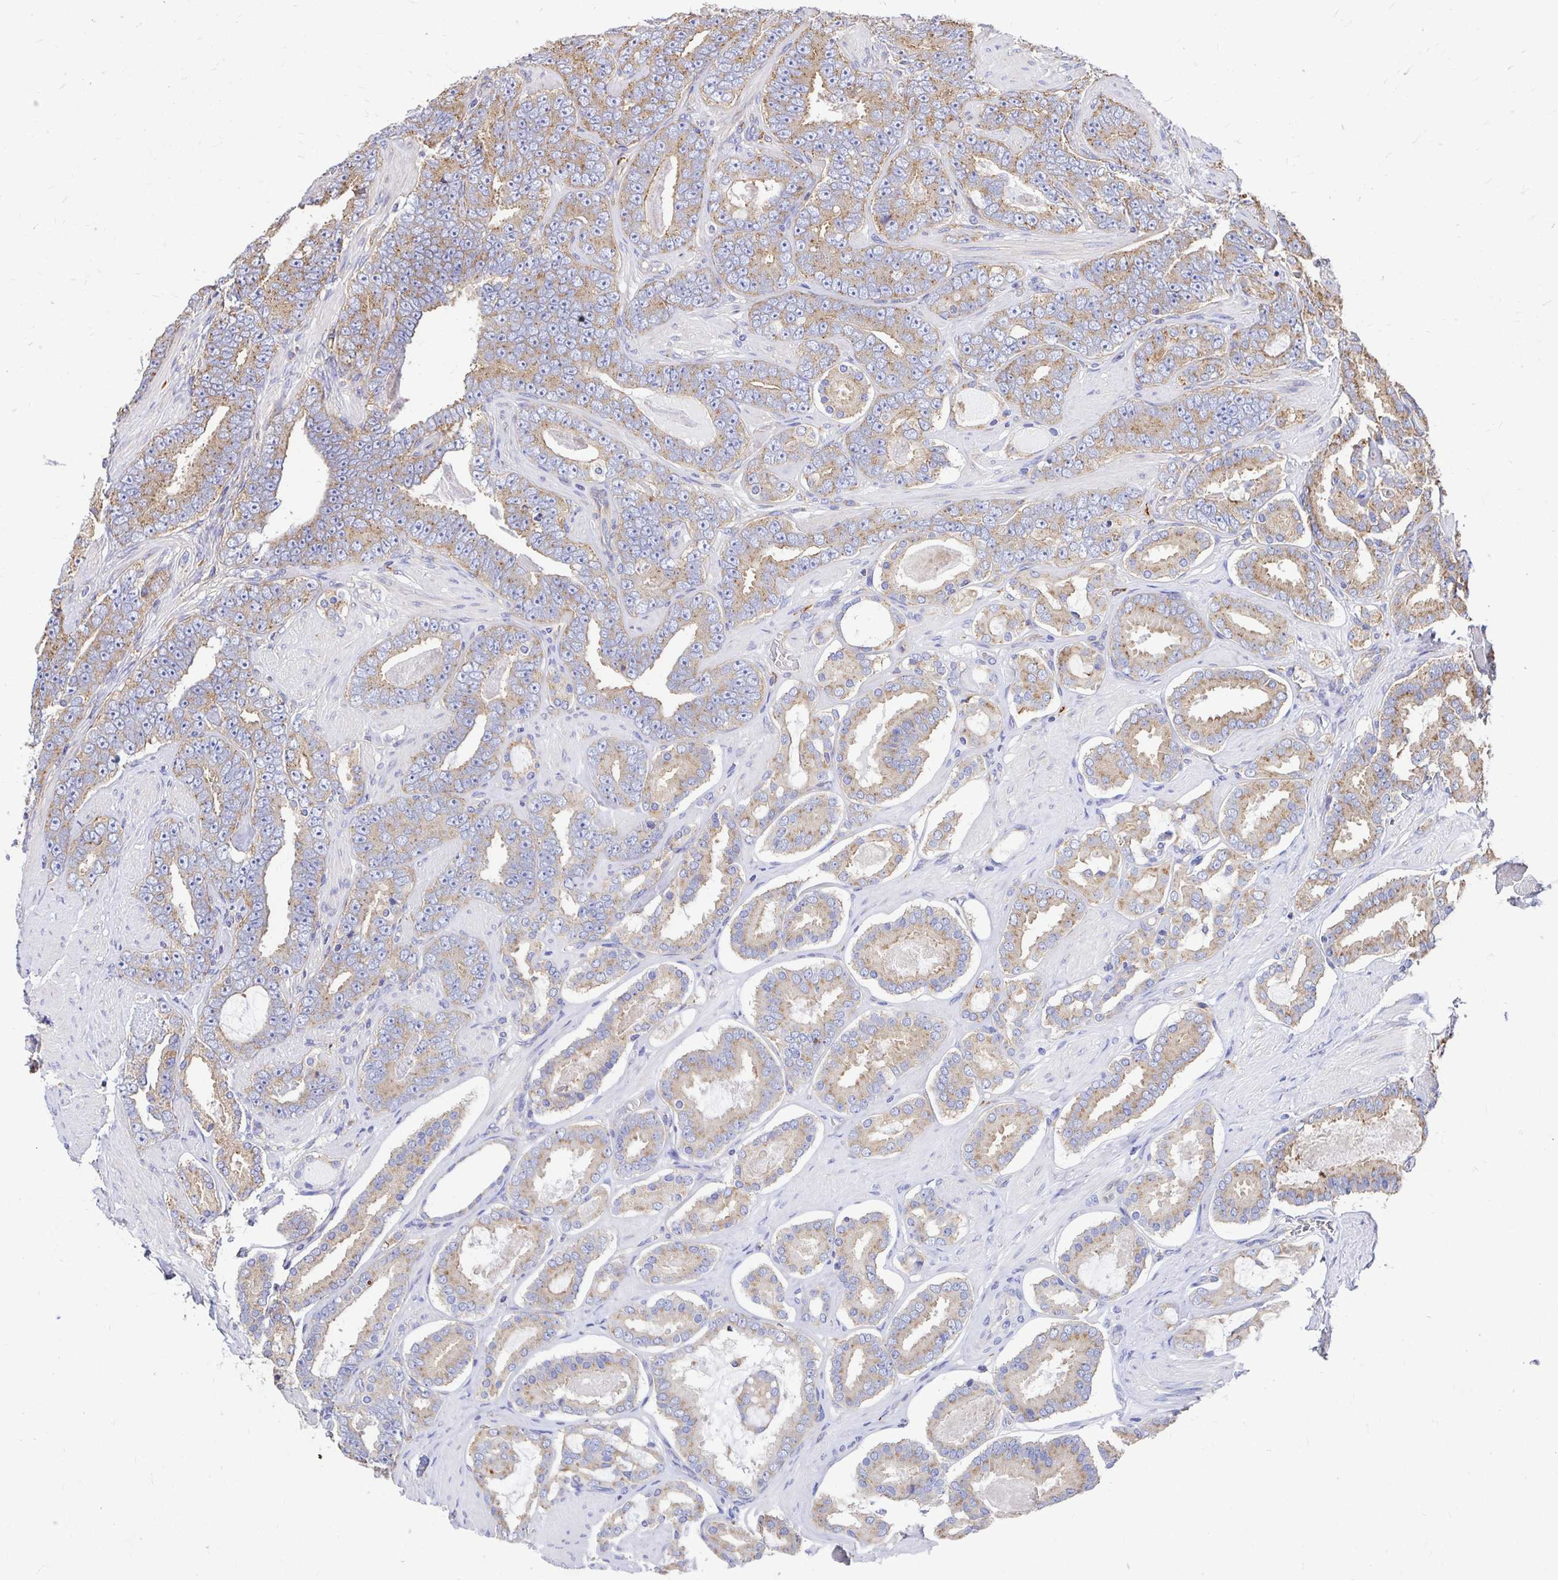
{"staining": {"intensity": "moderate", "quantity": "25%-75%", "location": "cytoplasmic/membranous"}, "tissue": "prostate cancer", "cell_type": "Tumor cells", "image_type": "cancer", "snomed": [{"axis": "morphology", "description": "Adenocarcinoma, High grade"}, {"axis": "topography", "description": "Prostate"}], "caption": "Immunohistochemistry (IHC) micrograph of neoplastic tissue: human prostate cancer (adenocarcinoma (high-grade)) stained using IHC demonstrates medium levels of moderate protein expression localized specifically in the cytoplasmic/membranous of tumor cells, appearing as a cytoplasmic/membranous brown color.", "gene": "CLTC", "patient": {"sex": "male", "age": 63}}